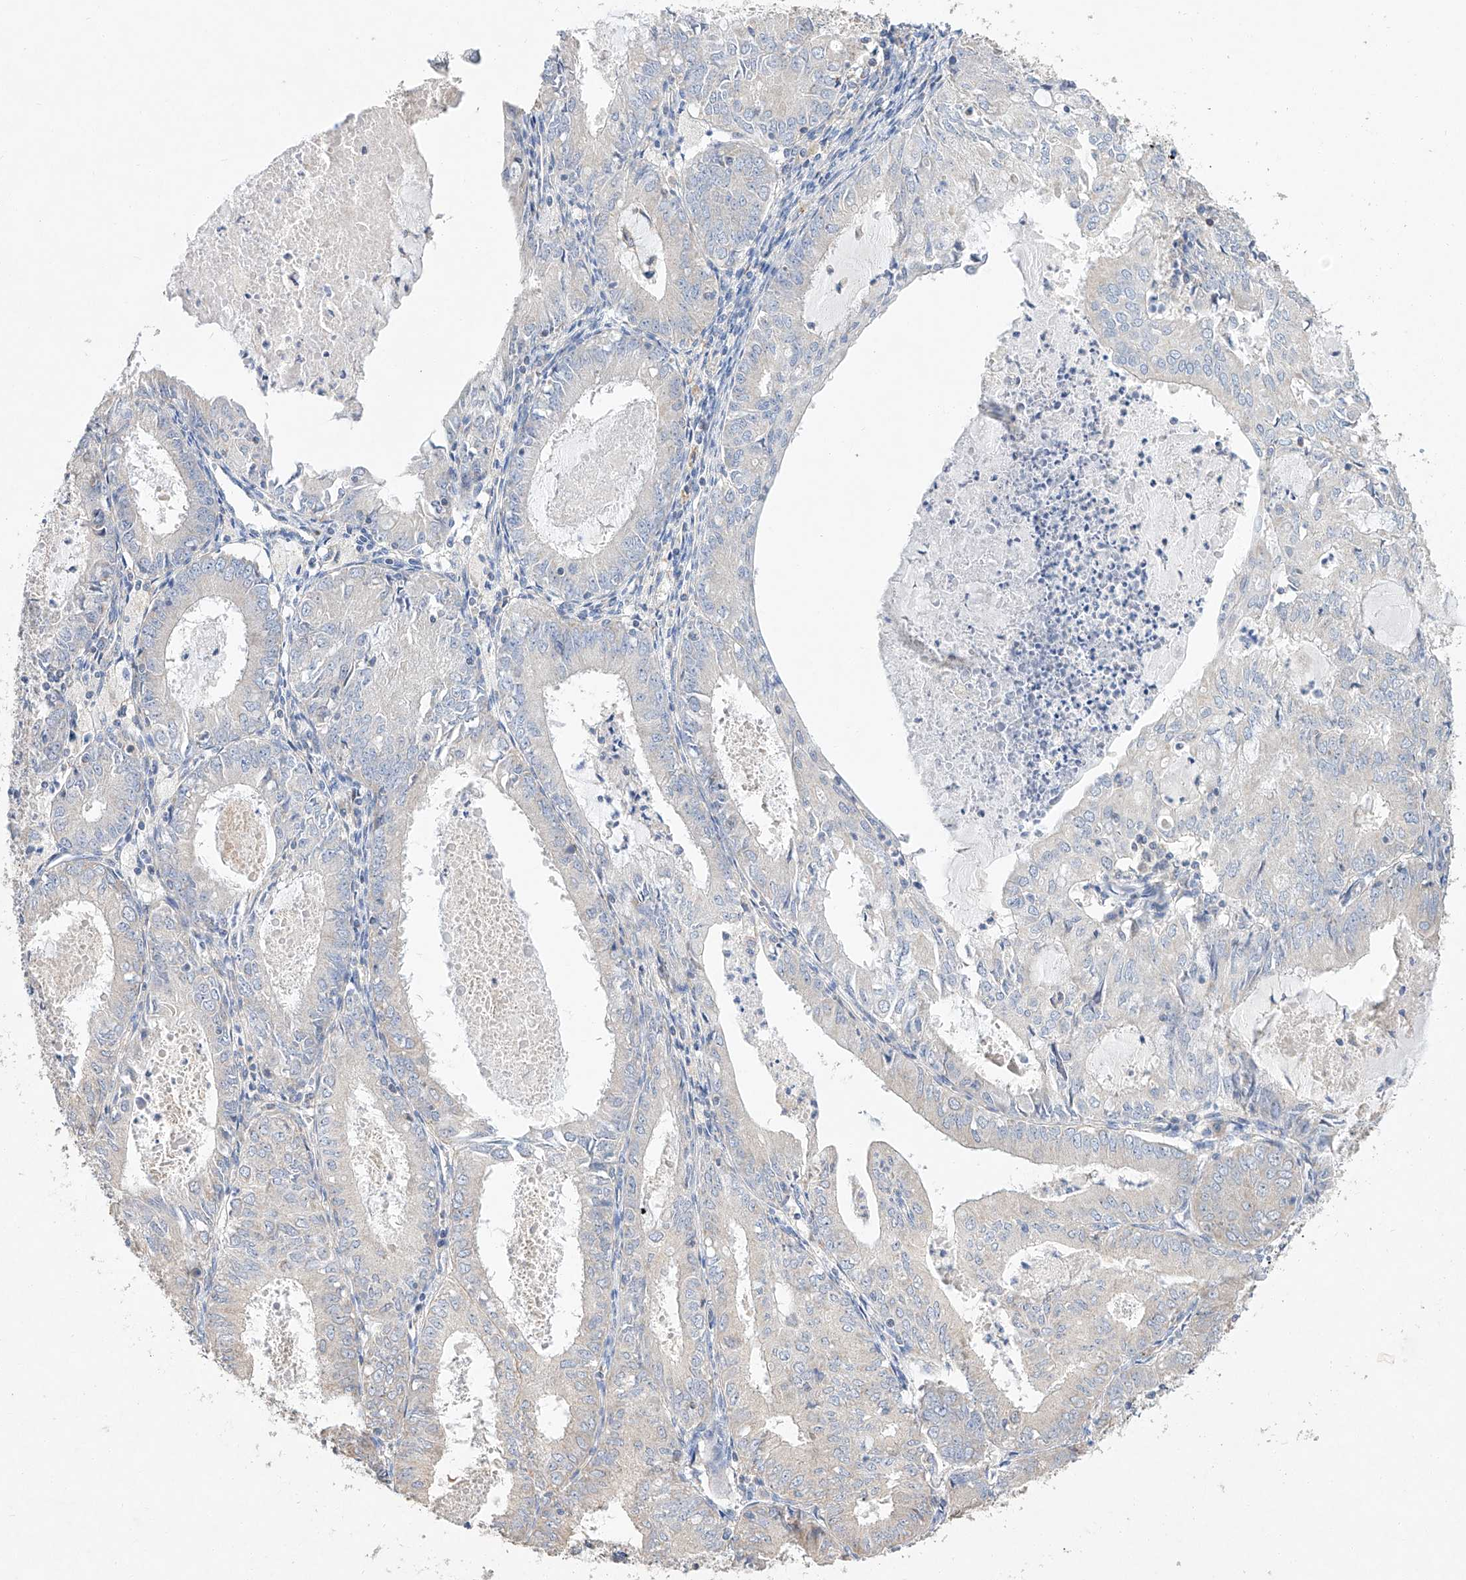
{"staining": {"intensity": "negative", "quantity": "none", "location": "none"}, "tissue": "endometrial cancer", "cell_type": "Tumor cells", "image_type": "cancer", "snomed": [{"axis": "morphology", "description": "Adenocarcinoma, NOS"}, {"axis": "topography", "description": "Endometrium"}], "caption": "A photomicrograph of human endometrial cancer is negative for staining in tumor cells.", "gene": "AMD1", "patient": {"sex": "female", "age": 57}}